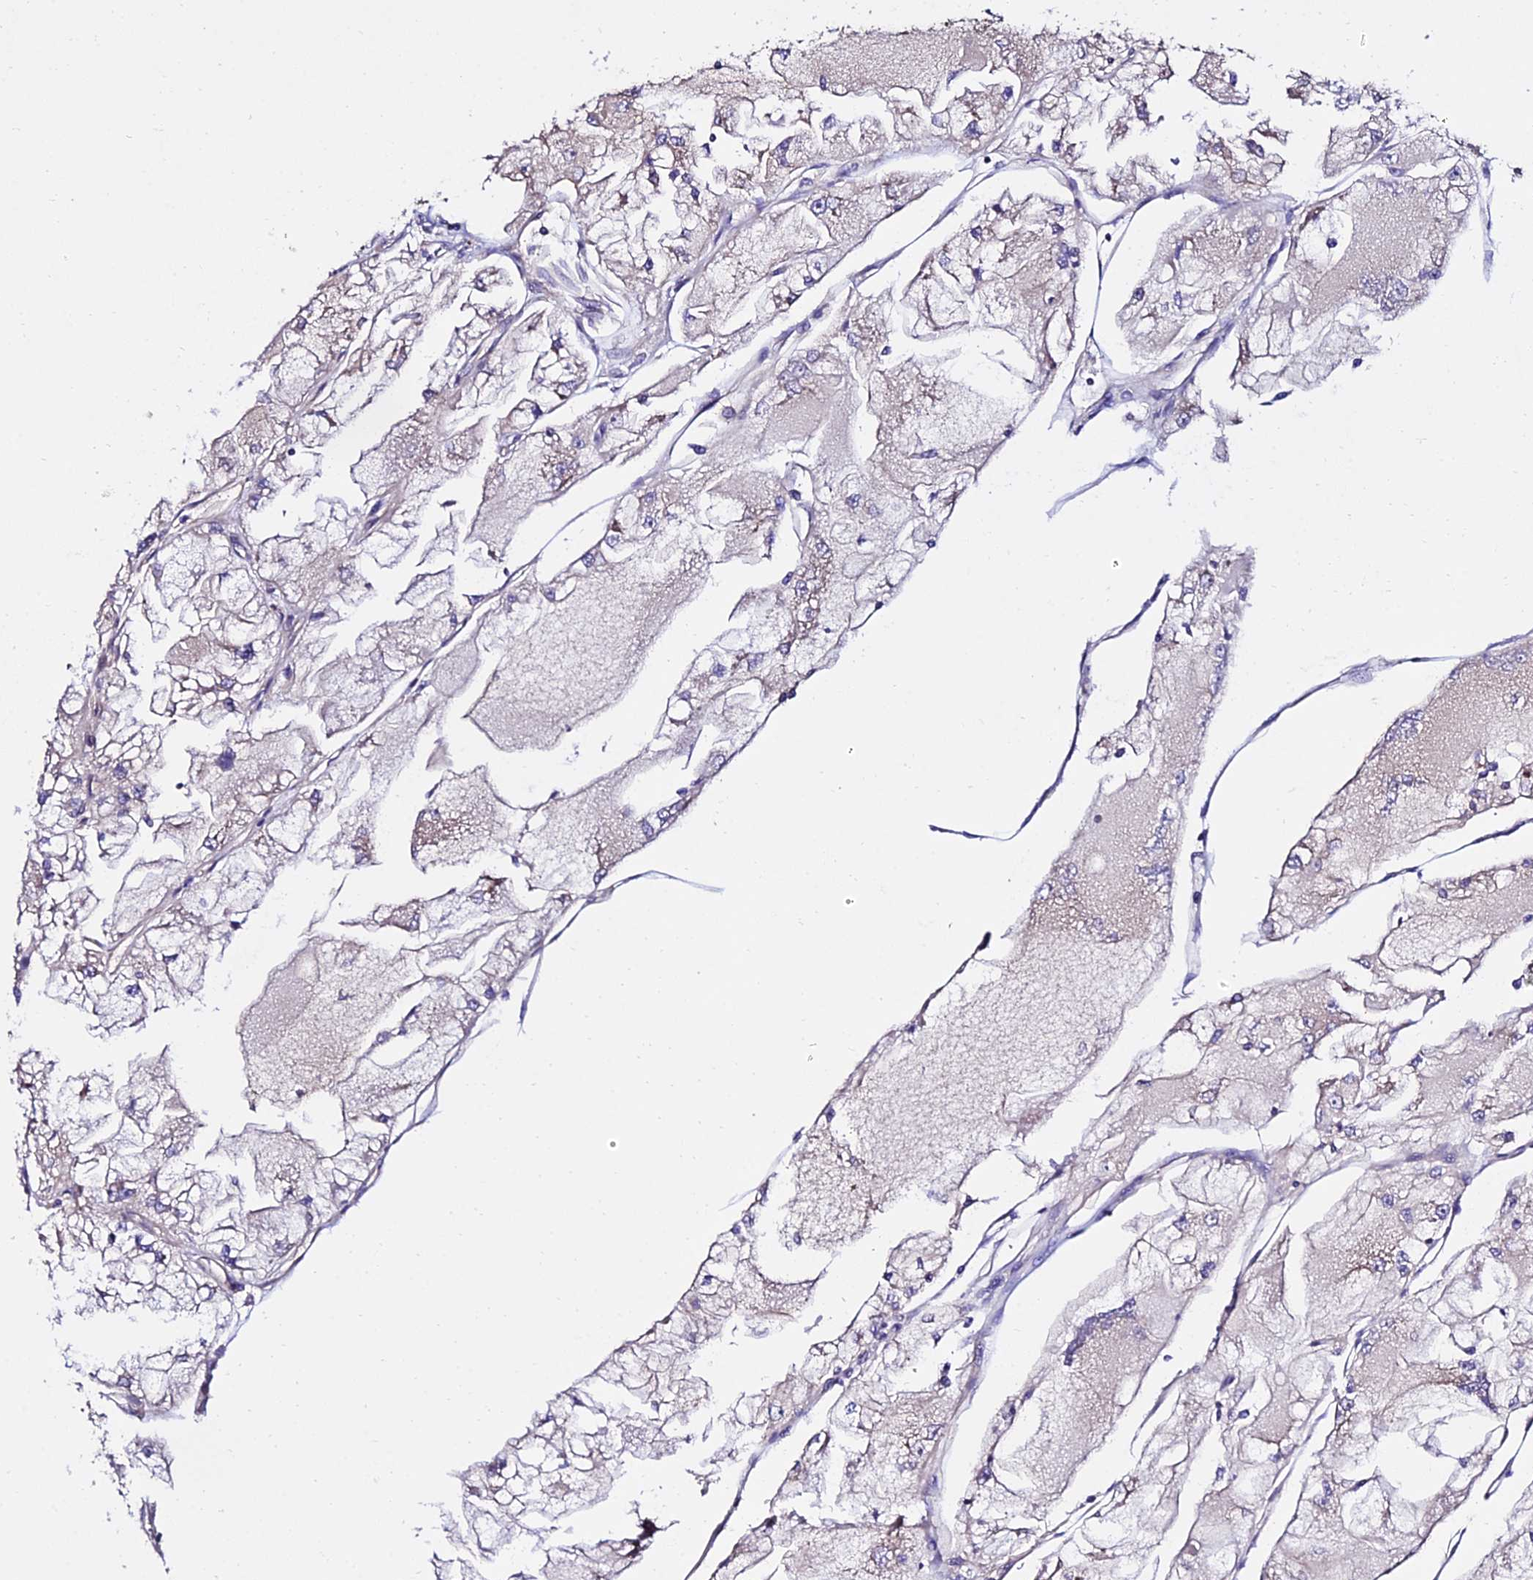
{"staining": {"intensity": "weak", "quantity": "<25%", "location": "cytoplasmic/membranous"}, "tissue": "renal cancer", "cell_type": "Tumor cells", "image_type": "cancer", "snomed": [{"axis": "morphology", "description": "Adenocarcinoma, NOS"}, {"axis": "topography", "description": "Kidney"}], "caption": "The micrograph displays no significant positivity in tumor cells of adenocarcinoma (renal).", "gene": "CALM2", "patient": {"sex": "female", "age": 72}}